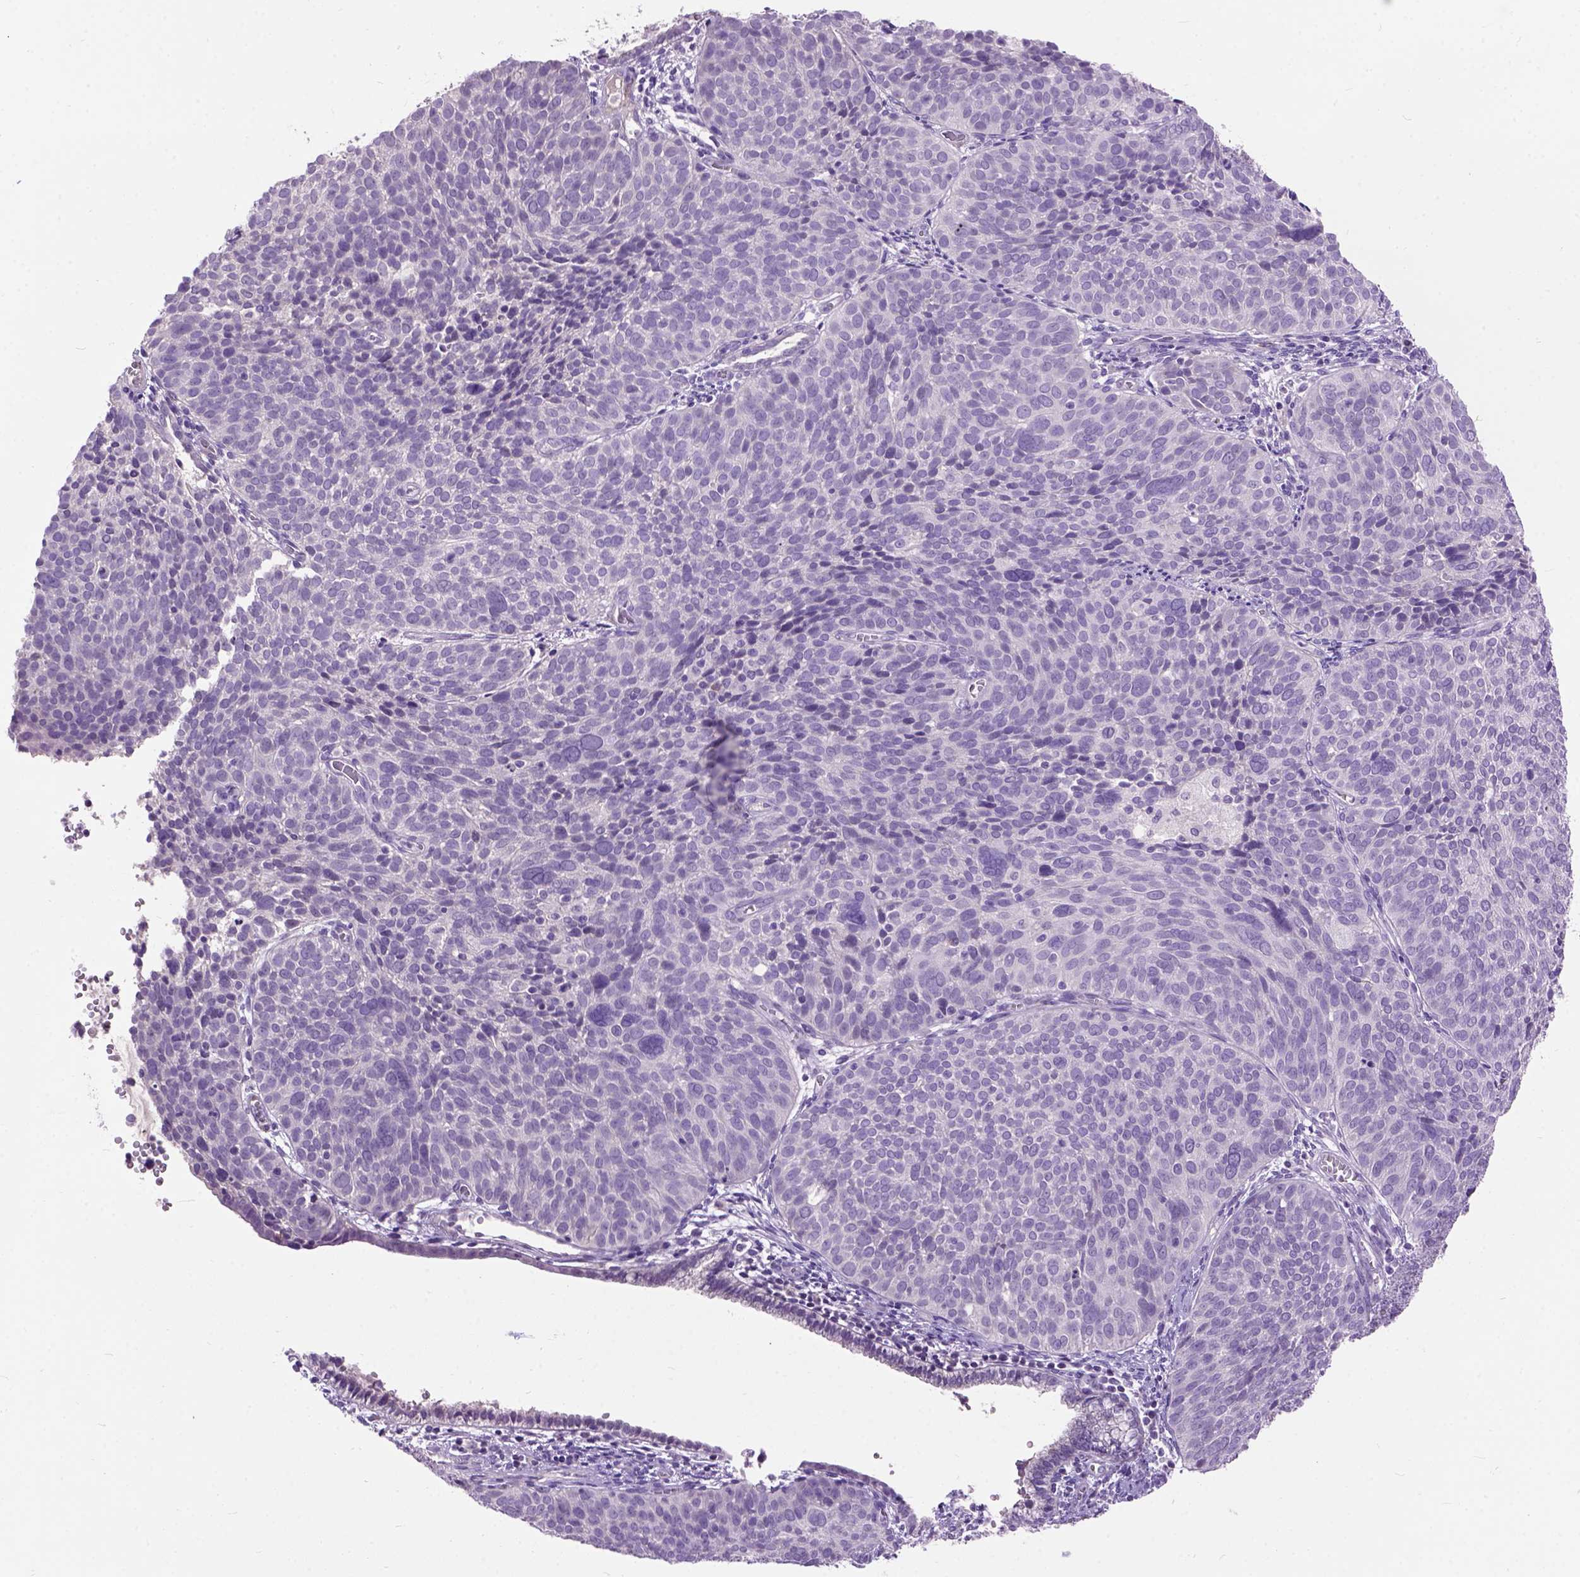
{"staining": {"intensity": "negative", "quantity": "none", "location": "none"}, "tissue": "cervical cancer", "cell_type": "Tumor cells", "image_type": "cancer", "snomed": [{"axis": "morphology", "description": "Squamous cell carcinoma, NOS"}, {"axis": "topography", "description": "Cervix"}], "caption": "Protein analysis of cervical squamous cell carcinoma shows no significant expression in tumor cells.", "gene": "MAPT", "patient": {"sex": "female", "age": 39}}